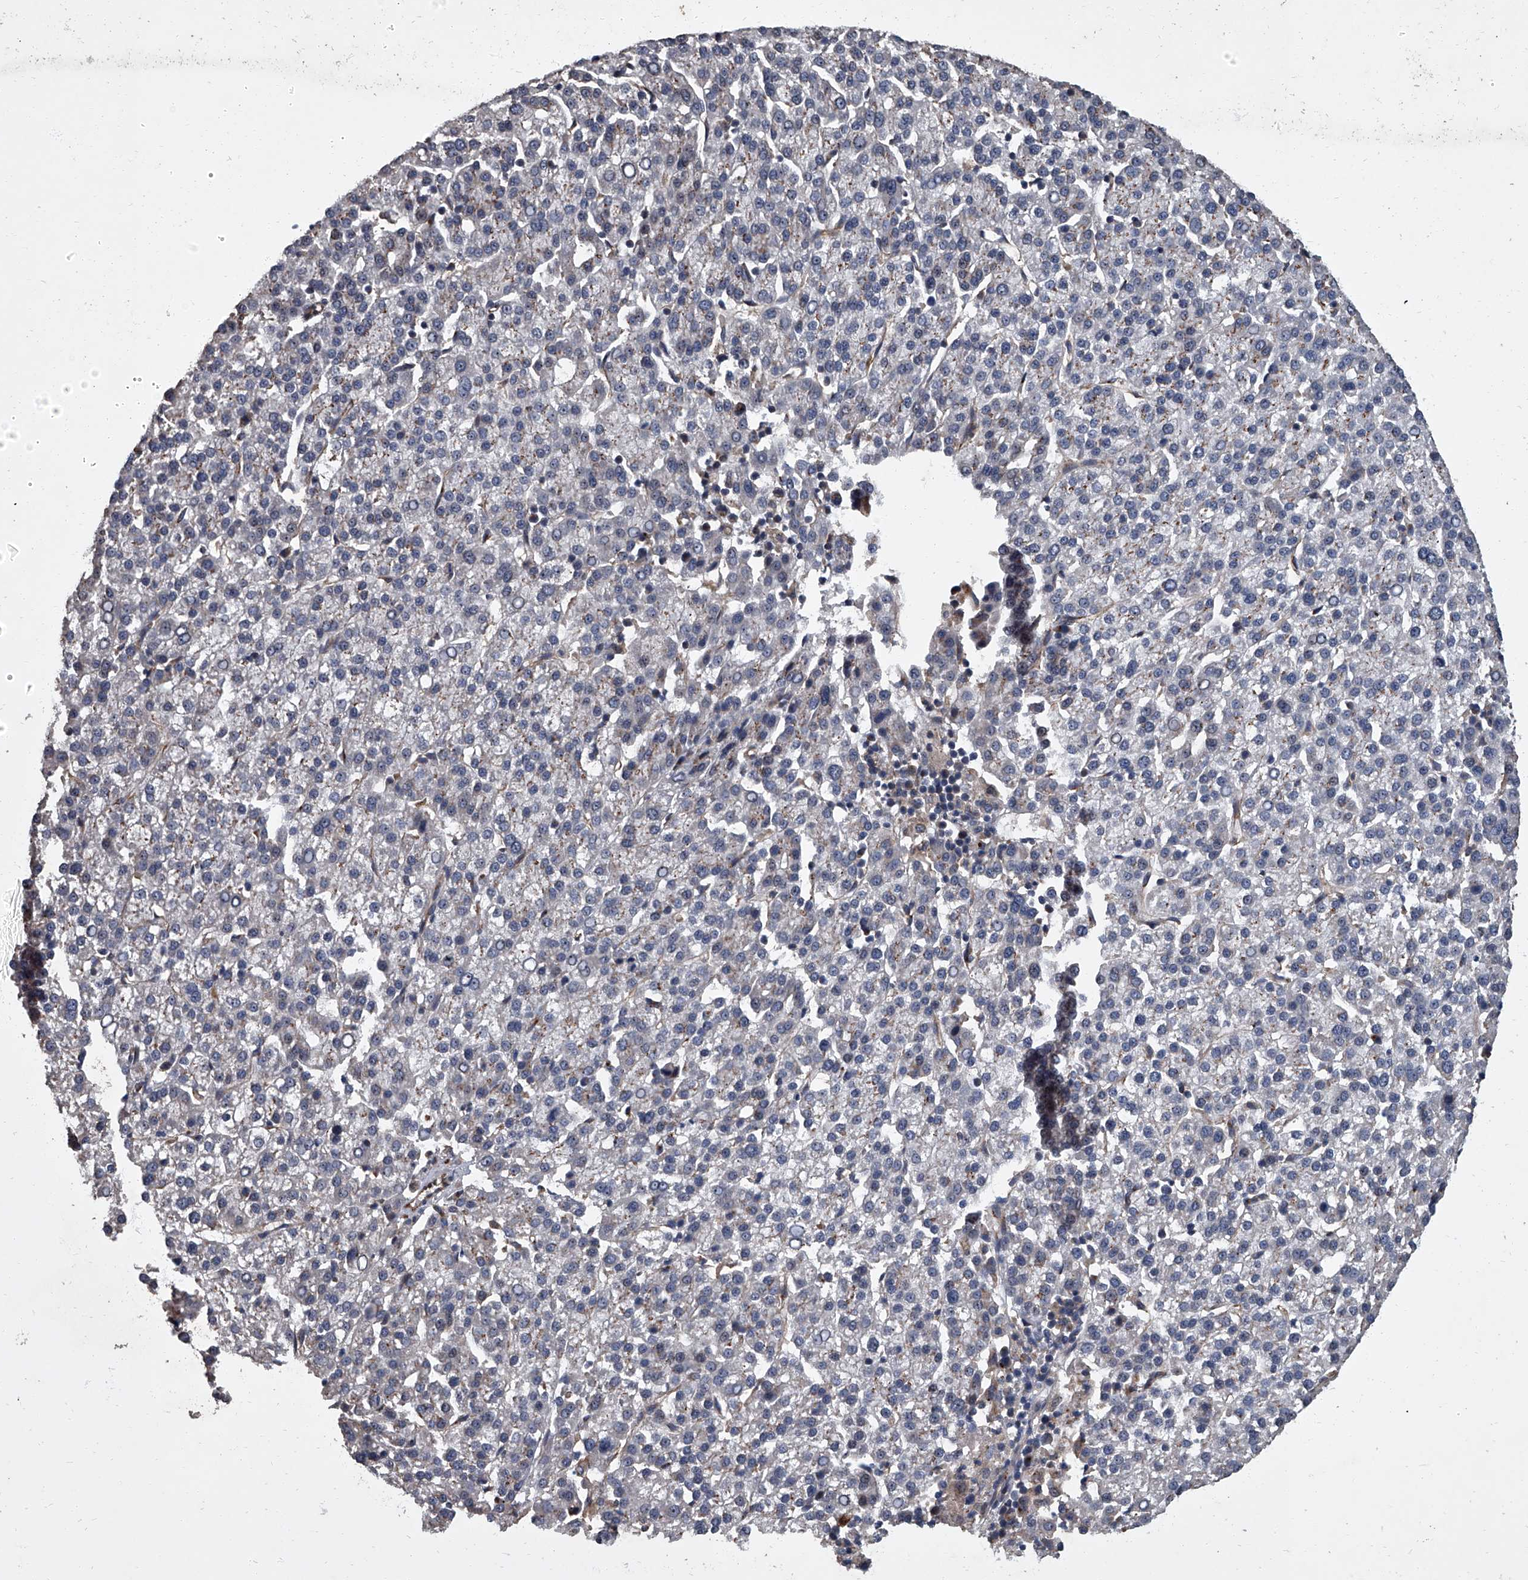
{"staining": {"intensity": "moderate", "quantity": "<25%", "location": "cytoplasmic/membranous"}, "tissue": "liver cancer", "cell_type": "Tumor cells", "image_type": "cancer", "snomed": [{"axis": "morphology", "description": "Carcinoma, Hepatocellular, NOS"}, {"axis": "topography", "description": "Liver"}], "caption": "IHC of liver cancer displays low levels of moderate cytoplasmic/membranous expression in about <25% of tumor cells.", "gene": "LRRC8C", "patient": {"sex": "female", "age": 58}}